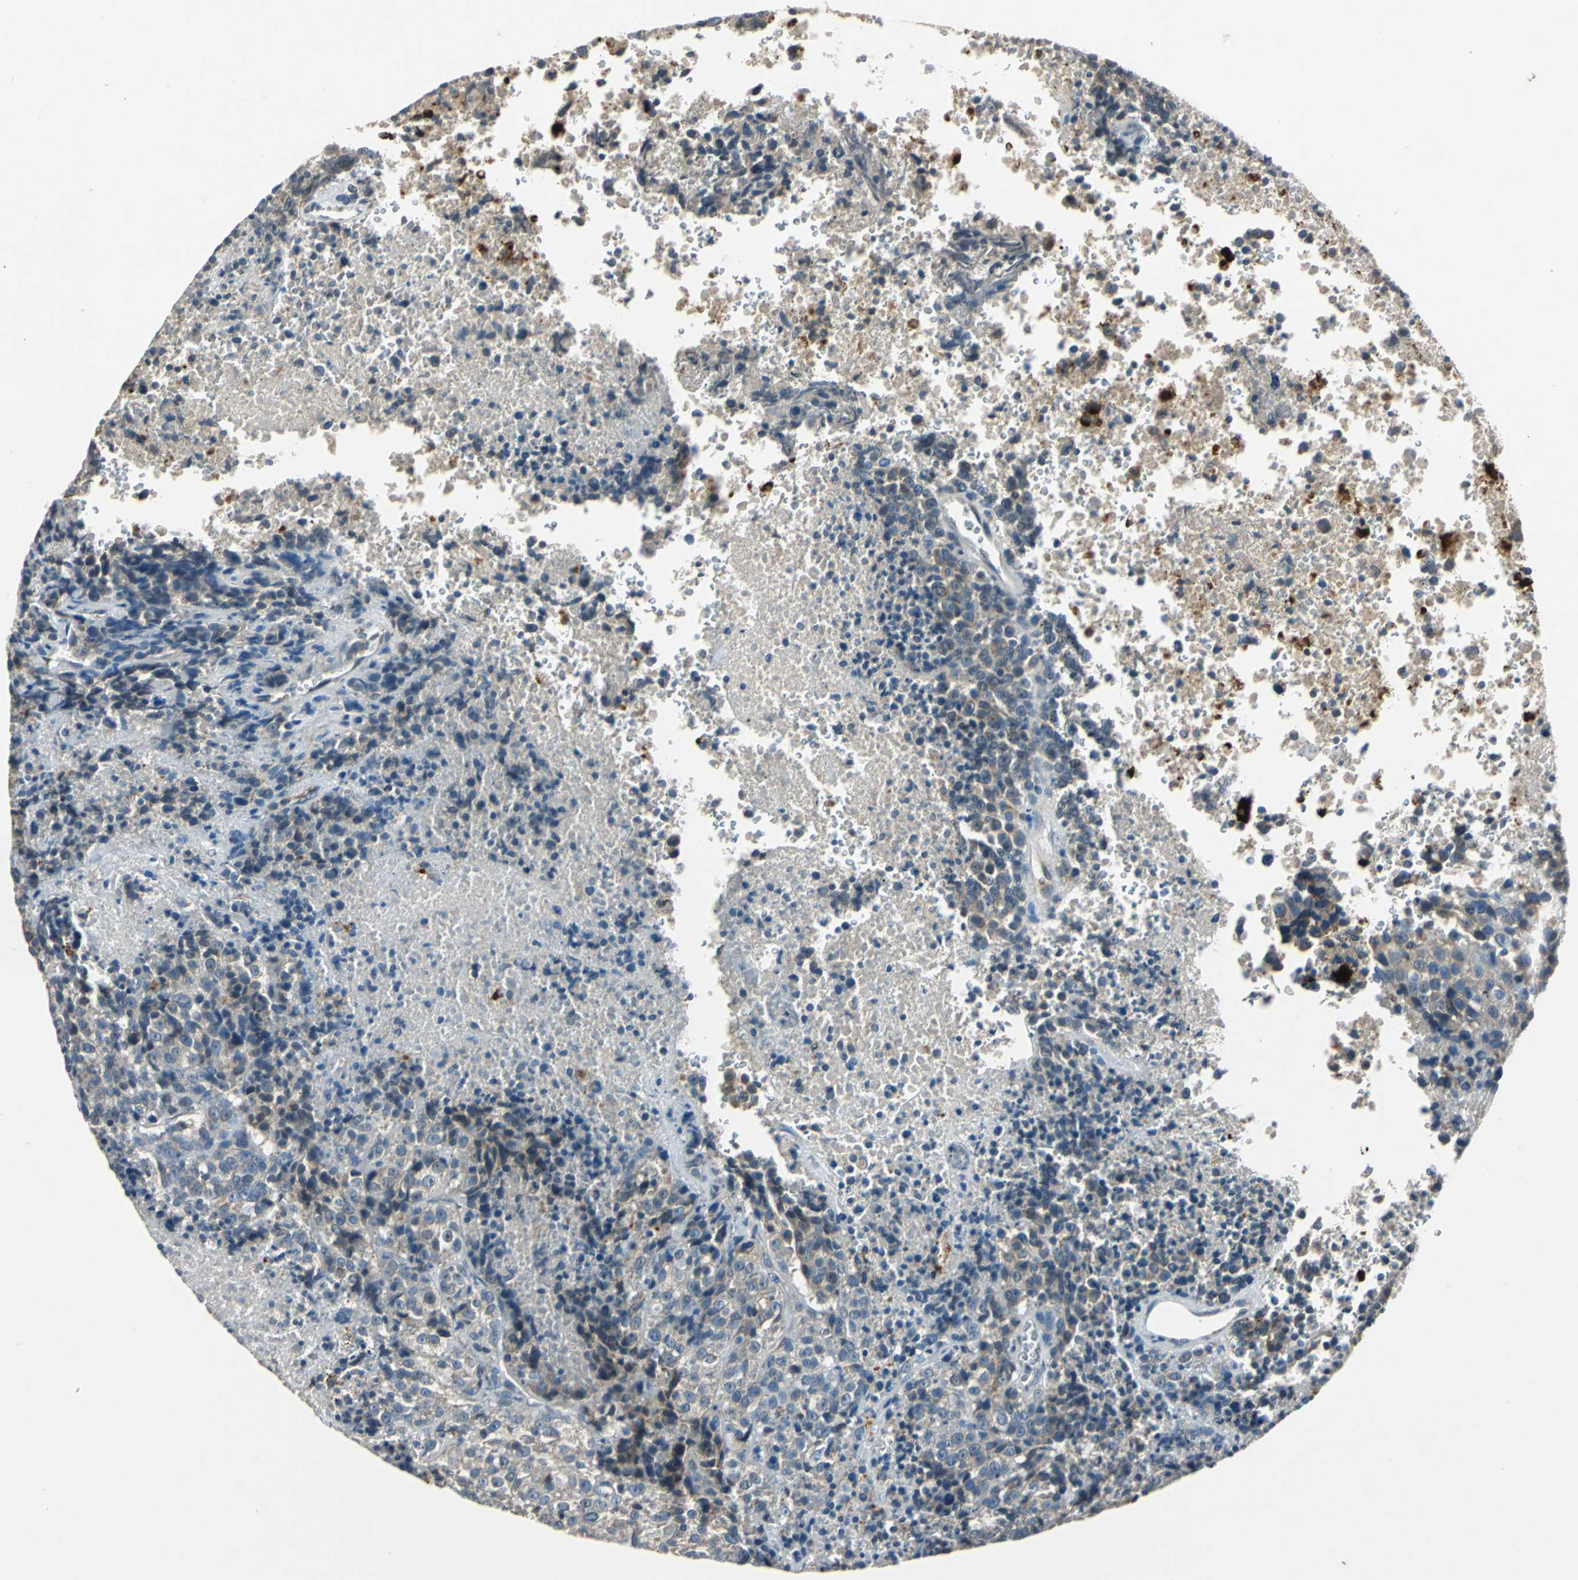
{"staining": {"intensity": "negative", "quantity": "none", "location": "none"}, "tissue": "melanoma", "cell_type": "Tumor cells", "image_type": "cancer", "snomed": [{"axis": "morphology", "description": "Malignant melanoma, Metastatic site"}, {"axis": "topography", "description": "Cerebral cortex"}], "caption": "IHC micrograph of human malignant melanoma (metastatic site) stained for a protein (brown), which exhibits no staining in tumor cells. Brightfield microscopy of immunohistochemistry (IHC) stained with DAB (3,3'-diaminobenzidine) (brown) and hematoxylin (blue), captured at high magnification.", "gene": "SLC2A13", "patient": {"sex": "female", "age": 52}}